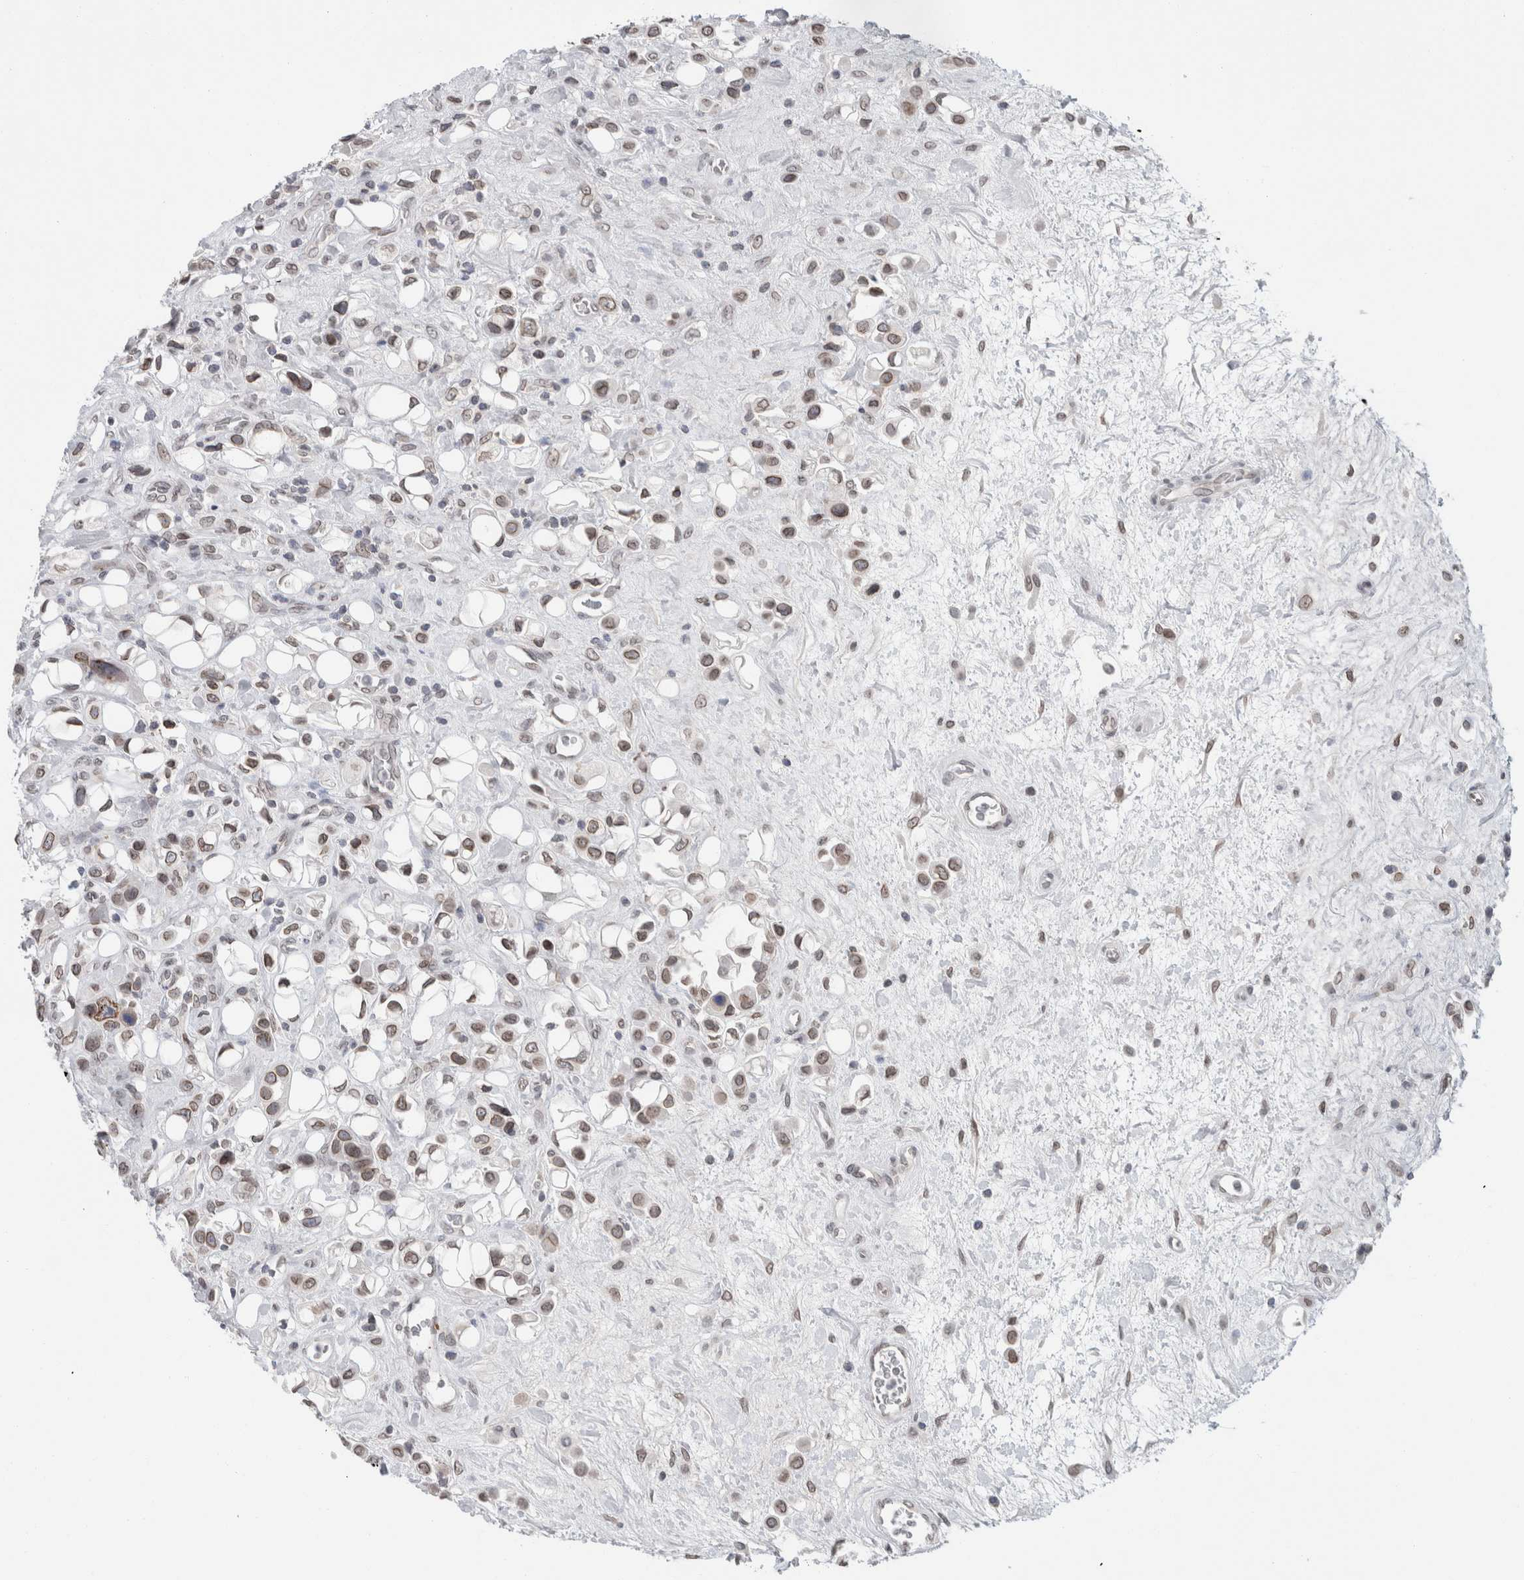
{"staining": {"intensity": "weak", "quantity": ">75%", "location": "cytoplasmic/membranous,nuclear"}, "tissue": "urothelial cancer", "cell_type": "Tumor cells", "image_type": "cancer", "snomed": [{"axis": "morphology", "description": "Urothelial carcinoma, High grade"}, {"axis": "topography", "description": "Urinary bladder"}], "caption": "Protein expression analysis of urothelial carcinoma (high-grade) shows weak cytoplasmic/membranous and nuclear expression in approximately >75% of tumor cells.", "gene": "ZNF770", "patient": {"sex": "male", "age": 50}}